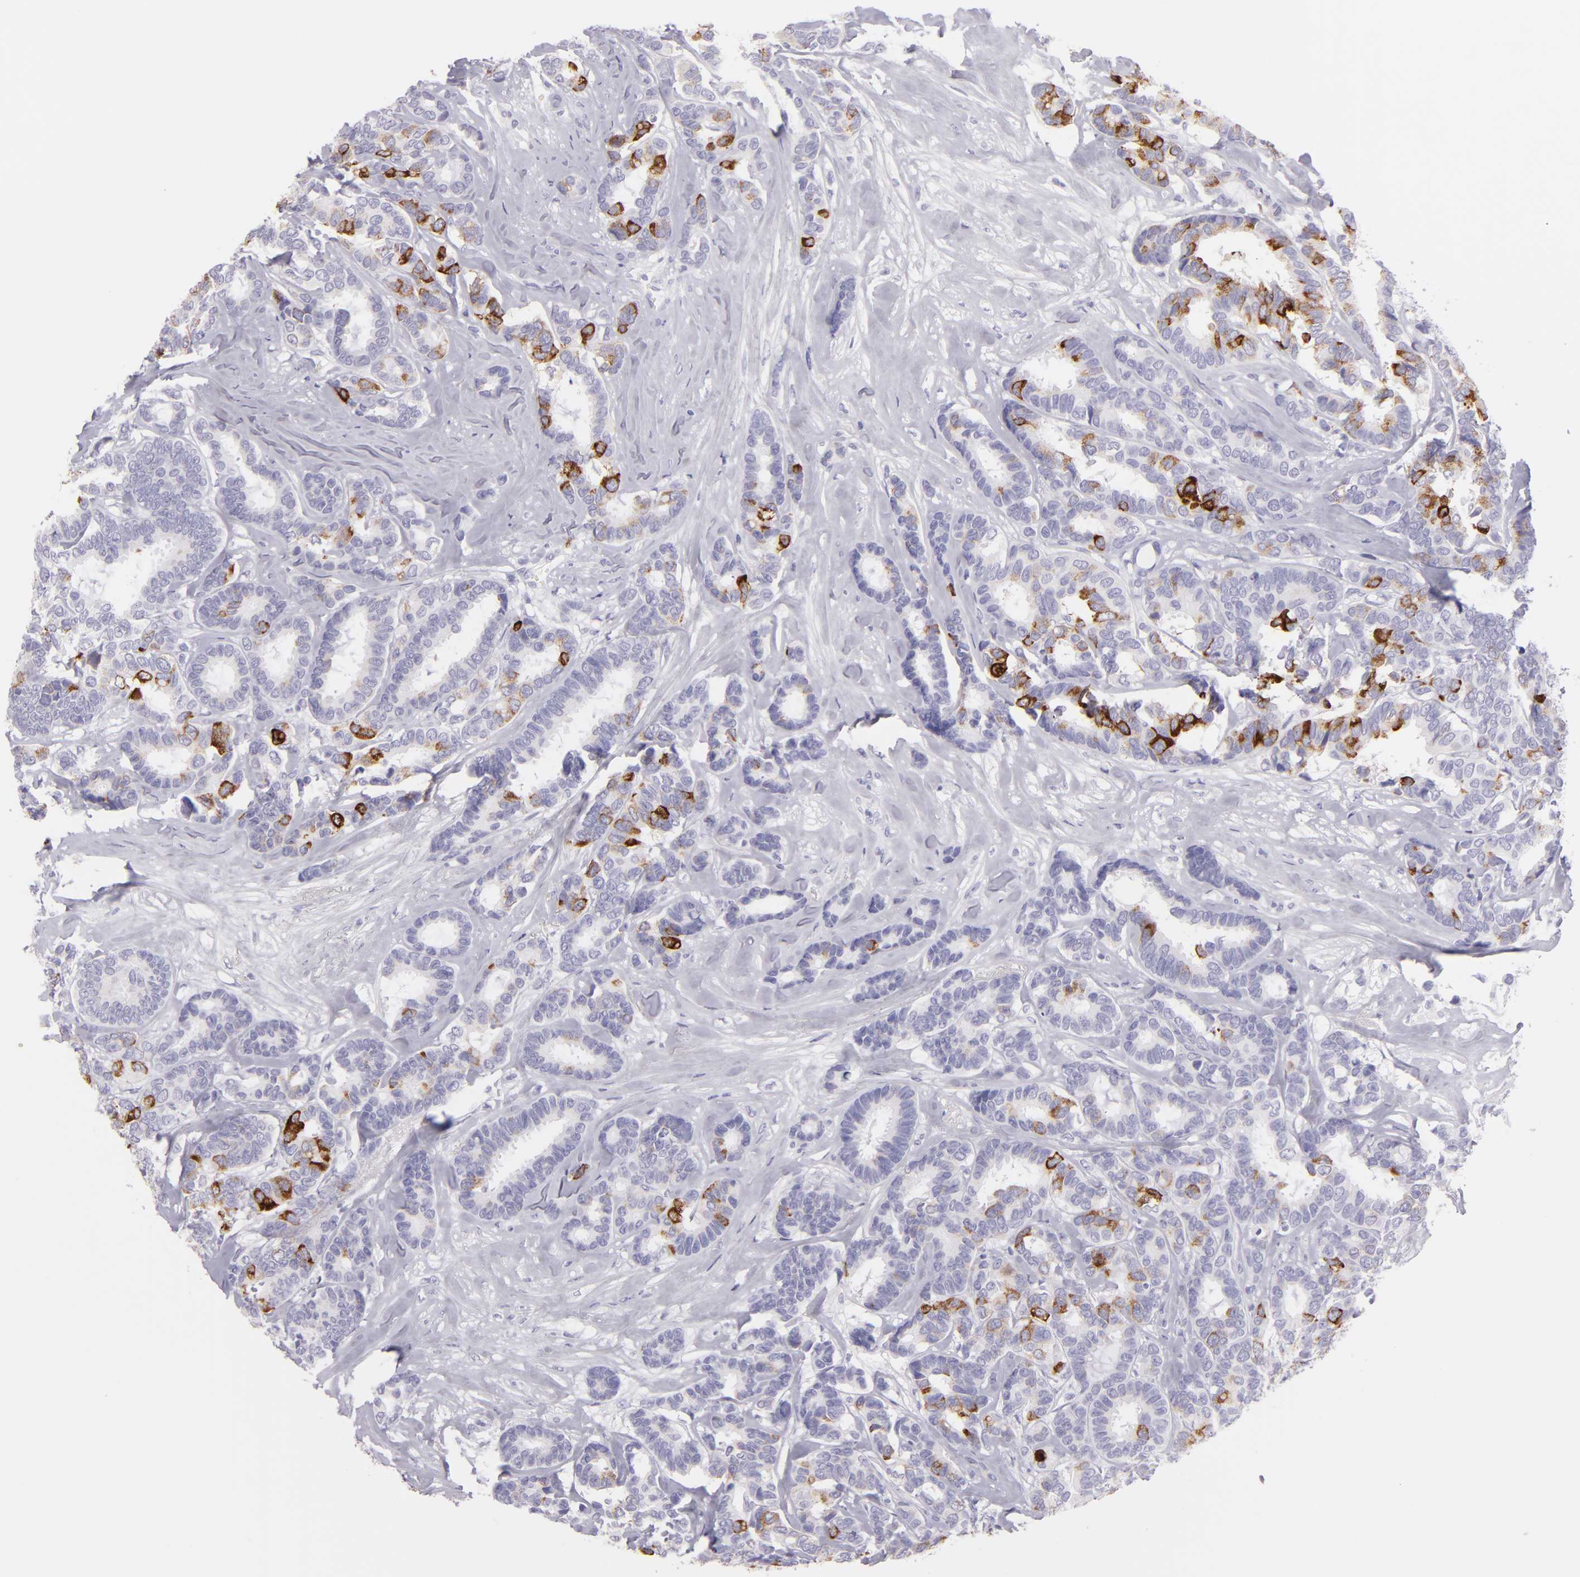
{"staining": {"intensity": "strong", "quantity": "<25%", "location": "cytoplasmic/membranous"}, "tissue": "breast cancer", "cell_type": "Tumor cells", "image_type": "cancer", "snomed": [{"axis": "morphology", "description": "Duct carcinoma"}, {"axis": "topography", "description": "Breast"}], "caption": "A brown stain shows strong cytoplasmic/membranous staining of a protein in human breast cancer tumor cells. The staining was performed using DAB, with brown indicating positive protein expression. Nuclei are stained blue with hematoxylin.", "gene": "MUC5AC", "patient": {"sex": "female", "age": 87}}